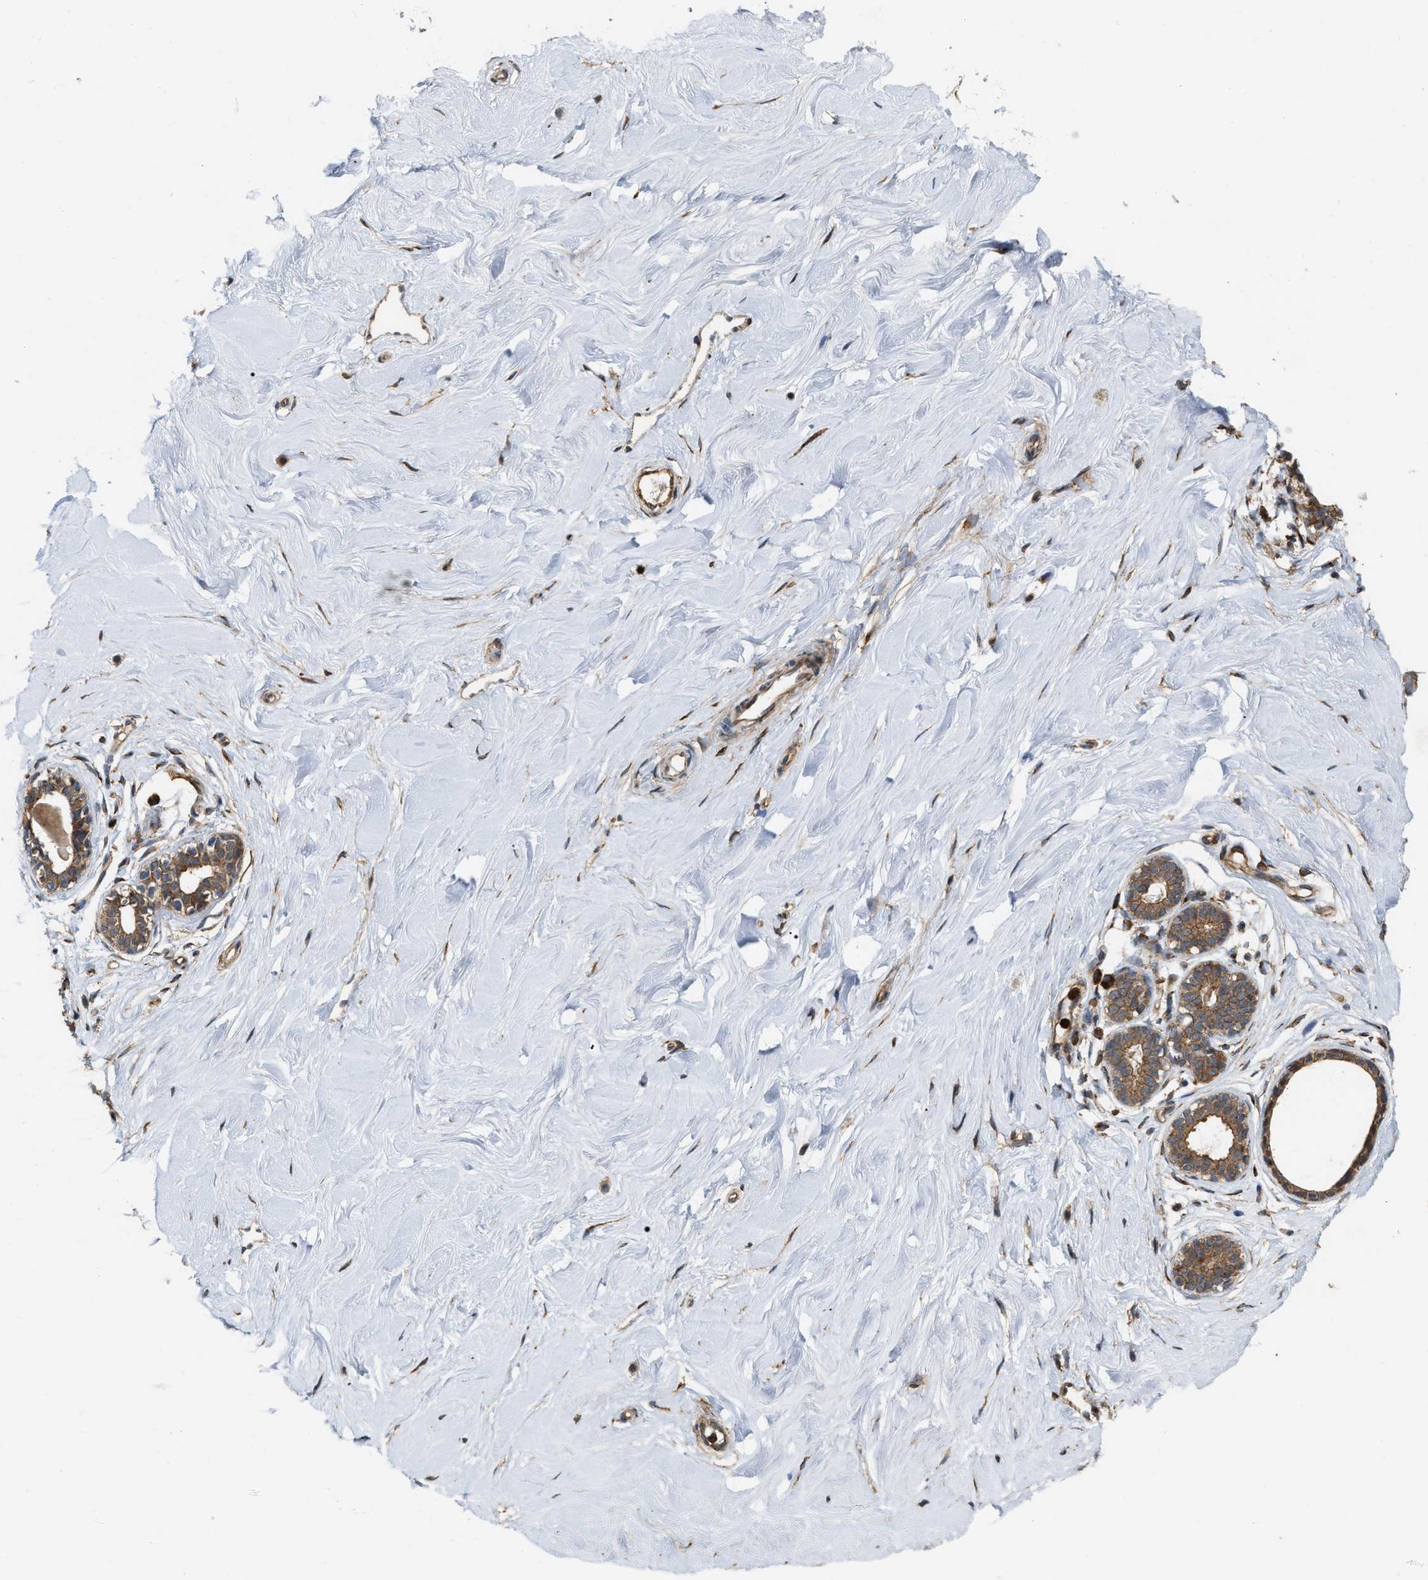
{"staining": {"intensity": "negative", "quantity": "none", "location": "none"}, "tissue": "breast", "cell_type": "Adipocytes", "image_type": "normal", "snomed": [{"axis": "morphology", "description": "Normal tissue, NOS"}, {"axis": "topography", "description": "Breast"}], "caption": "This is an immunohistochemistry image of benign breast. There is no staining in adipocytes.", "gene": "IQCE", "patient": {"sex": "female", "age": 23}}